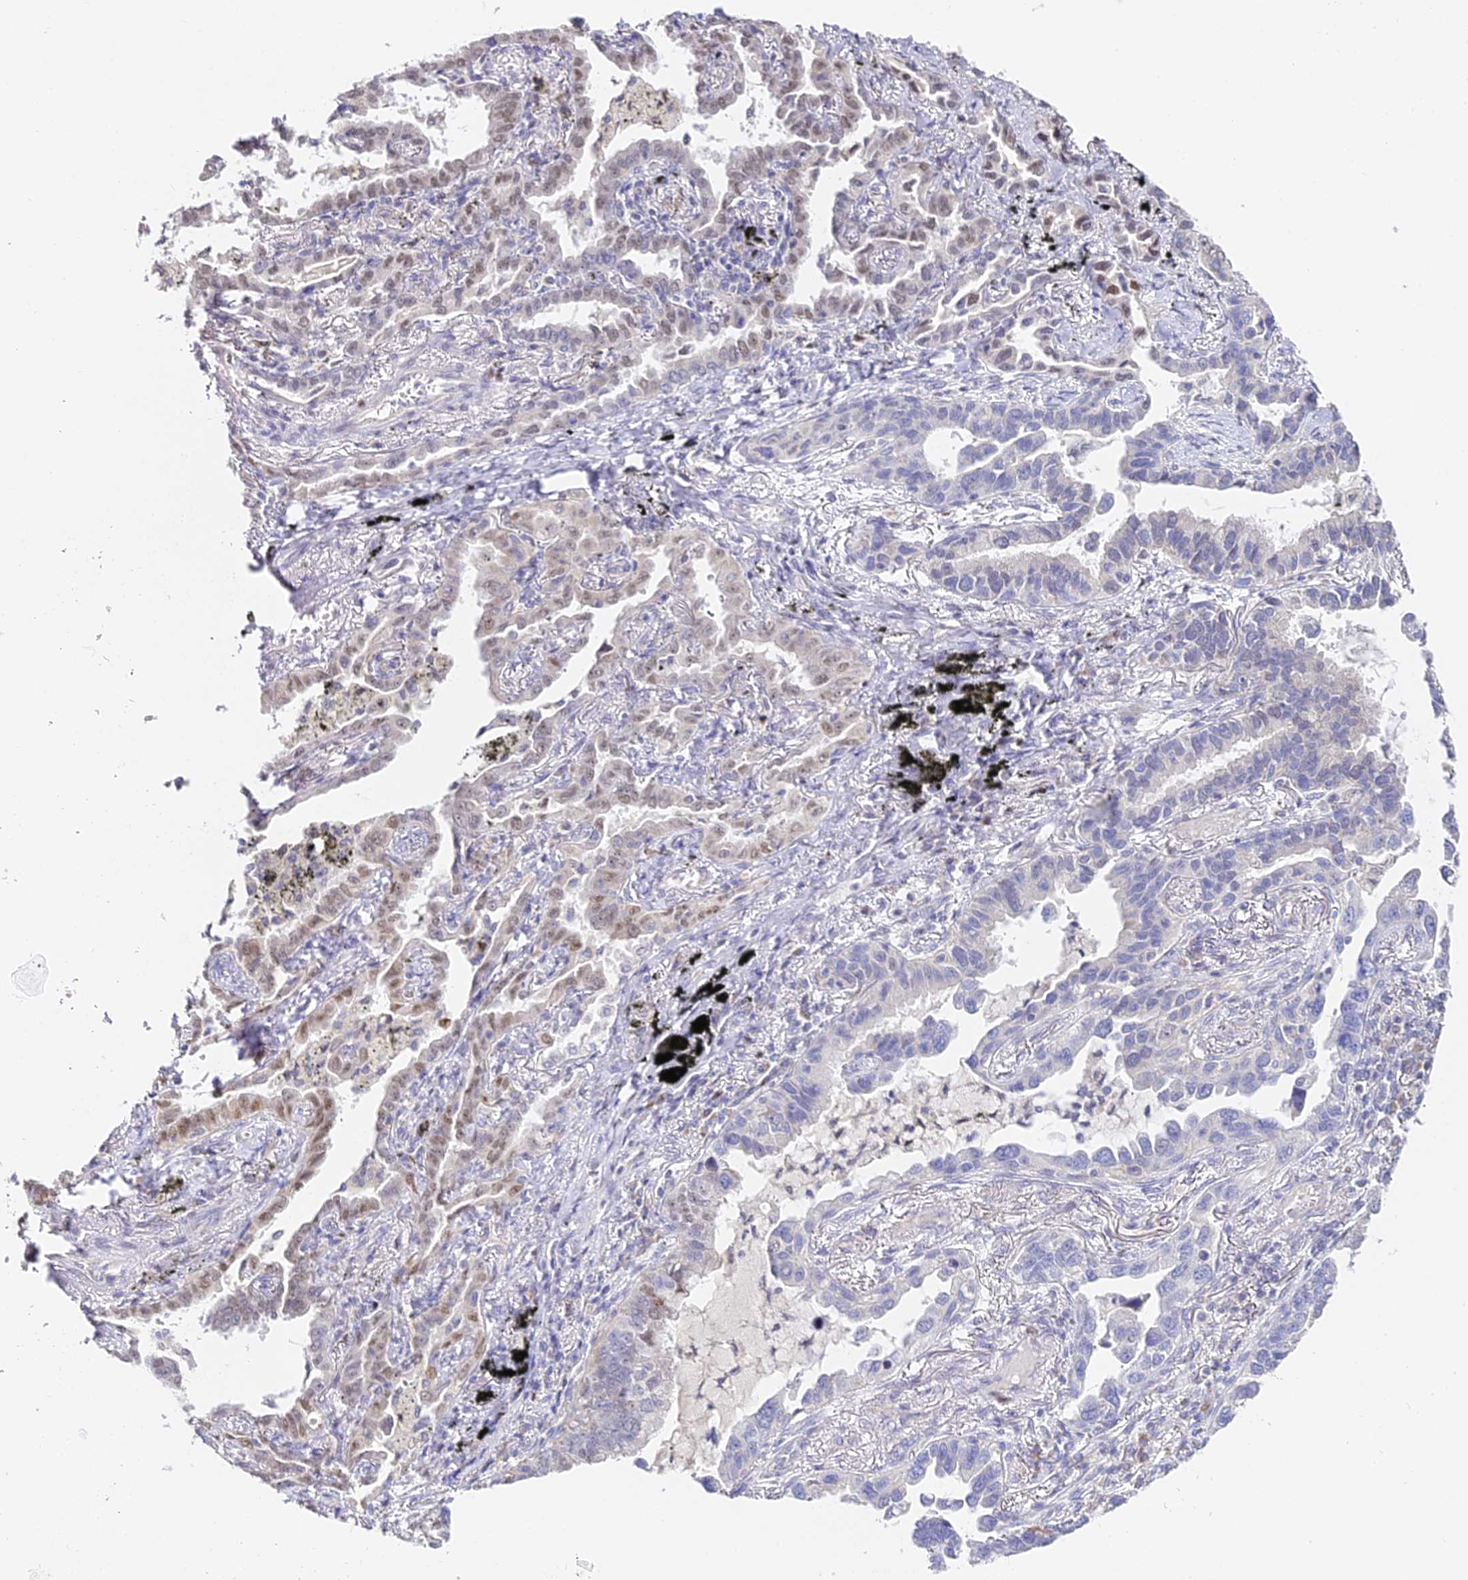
{"staining": {"intensity": "weak", "quantity": "<25%", "location": "nuclear"}, "tissue": "lung cancer", "cell_type": "Tumor cells", "image_type": "cancer", "snomed": [{"axis": "morphology", "description": "Adenocarcinoma, NOS"}, {"axis": "topography", "description": "Lung"}], "caption": "A micrograph of human lung cancer (adenocarcinoma) is negative for staining in tumor cells.", "gene": "SERP1", "patient": {"sex": "male", "age": 67}}